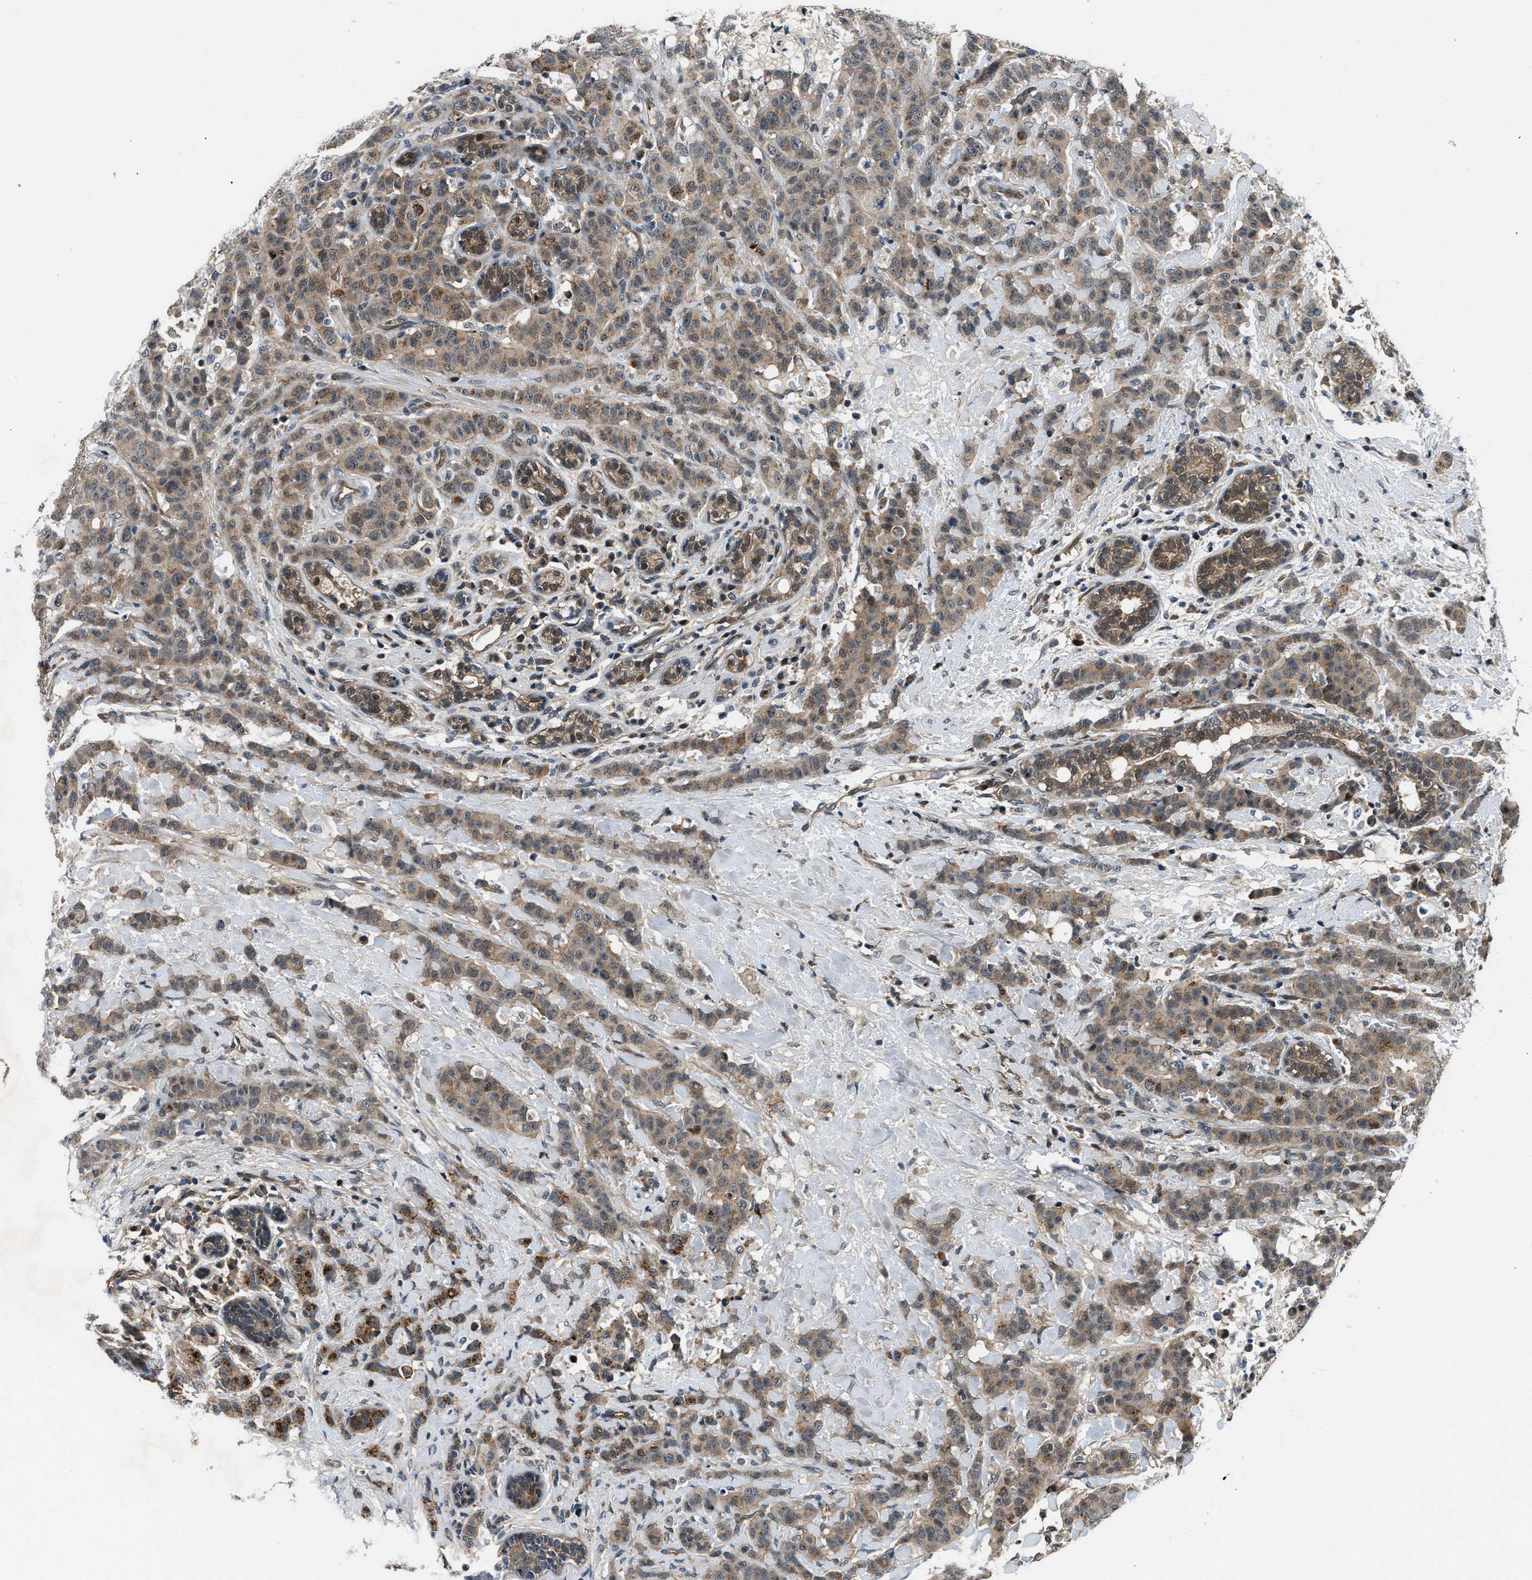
{"staining": {"intensity": "weak", "quantity": ">75%", "location": "cytoplasmic/membranous"}, "tissue": "breast cancer", "cell_type": "Tumor cells", "image_type": "cancer", "snomed": [{"axis": "morphology", "description": "Normal tissue, NOS"}, {"axis": "morphology", "description": "Duct carcinoma"}, {"axis": "topography", "description": "Breast"}], "caption": "This histopathology image demonstrates breast cancer (infiltrating ductal carcinoma) stained with immunohistochemistry to label a protein in brown. The cytoplasmic/membranous of tumor cells show weak positivity for the protein. Nuclei are counter-stained blue.", "gene": "COPS2", "patient": {"sex": "female", "age": 40}}